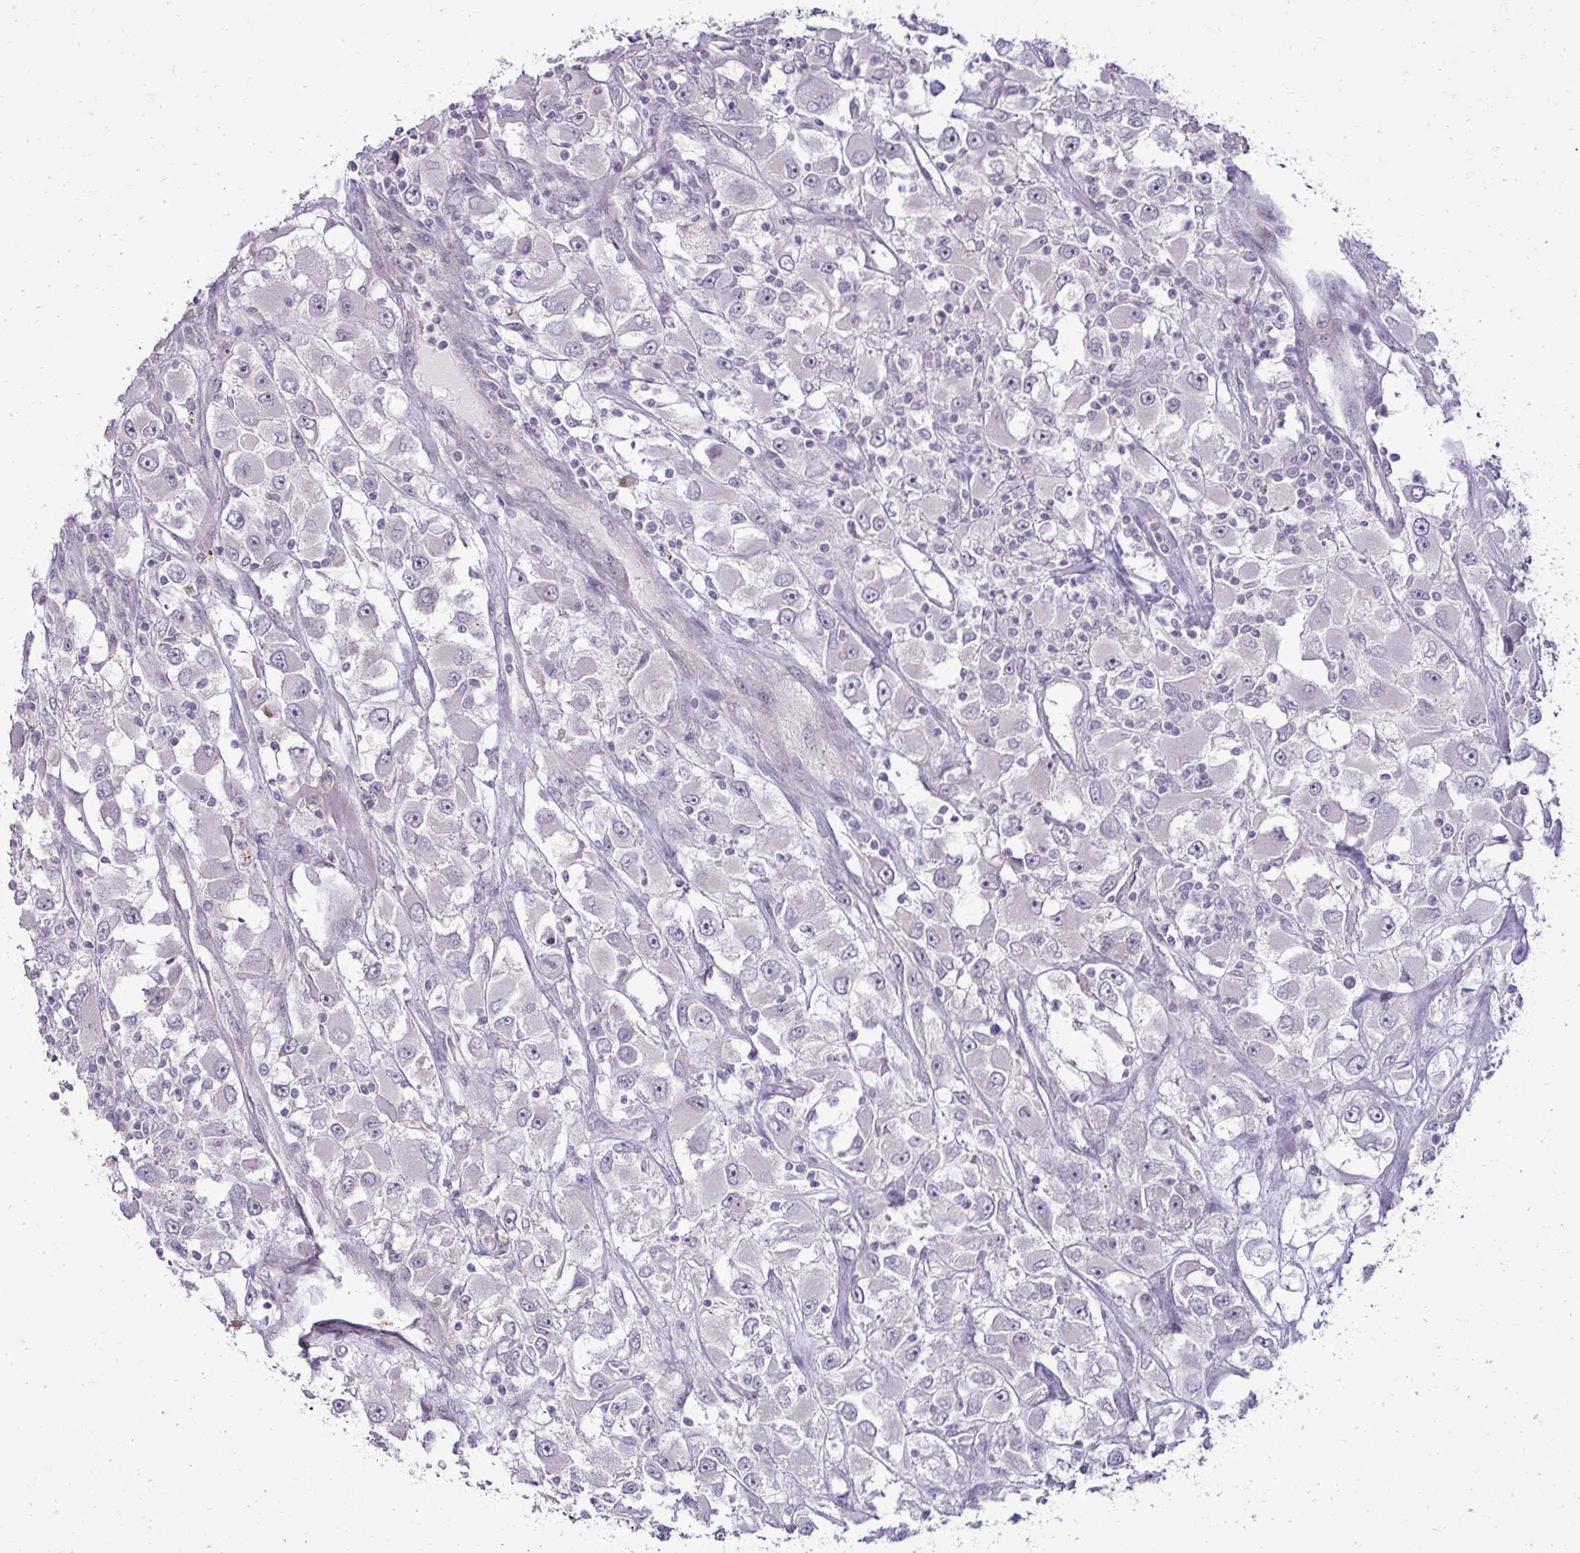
{"staining": {"intensity": "negative", "quantity": "none", "location": "none"}, "tissue": "renal cancer", "cell_type": "Tumor cells", "image_type": "cancer", "snomed": [{"axis": "morphology", "description": "Adenocarcinoma, NOS"}, {"axis": "topography", "description": "Kidney"}], "caption": "This is an IHC image of renal cancer (adenocarcinoma). There is no expression in tumor cells.", "gene": "SLC30A3", "patient": {"sex": "female", "age": 52}}